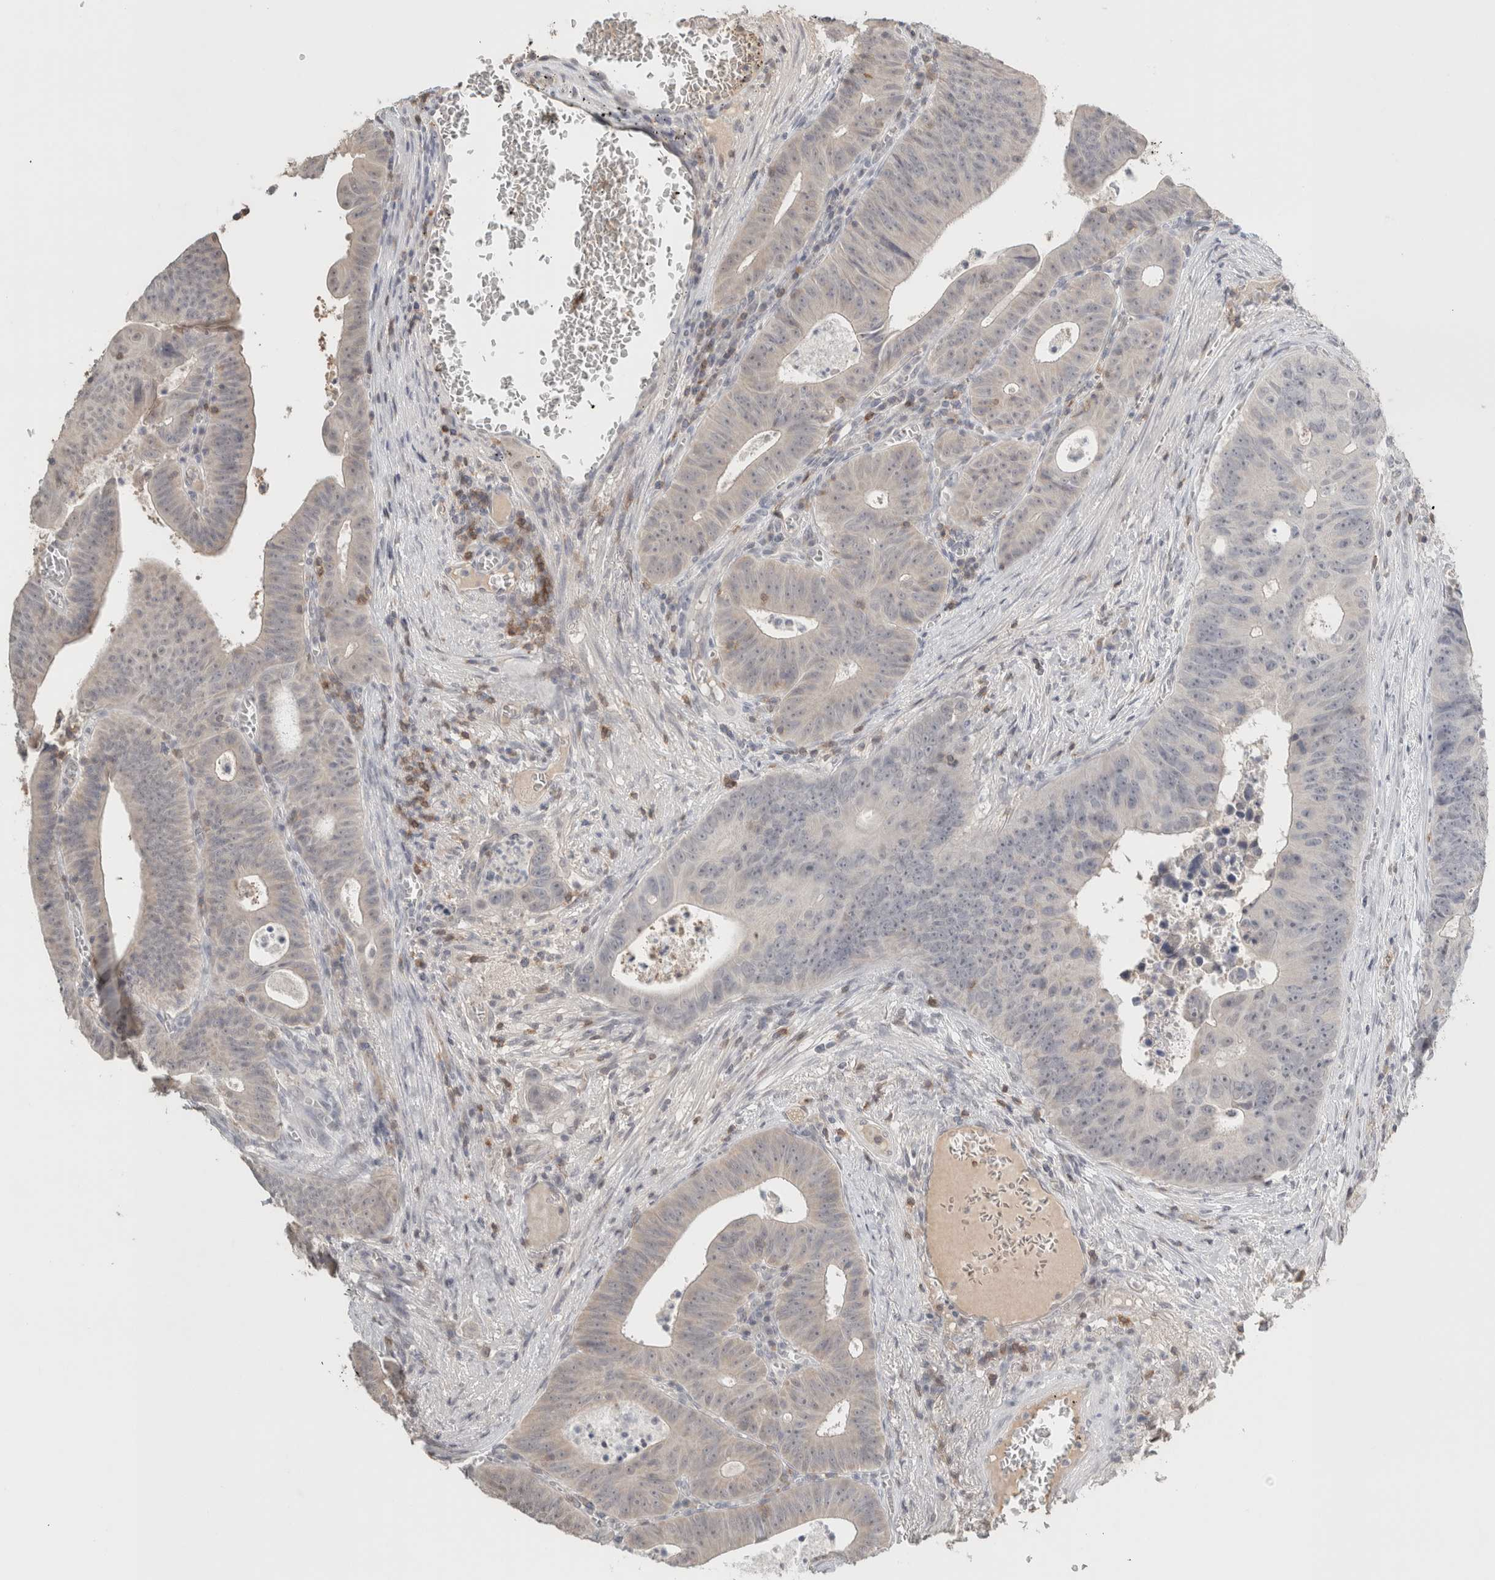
{"staining": {"intensity": "negative", "quantity": "none", "location": "none"}, "tissue": "colorectal cancer", "cell_type": "Tumor cells", "image_type": "cancer", "snomed": [{"axis": "morphology", "description": "Adenocarcinoma, NOS"}, {"axis": "topography", "description": "Colon"}], "caption": "An immunohistochemistry (IHC) photomicrograph of colorectal cancer is shown. There is no staining in tumor cells of colorectal cancer.", "gene": "TRAT1", "patient": {"sex": "male", "age": 87}}